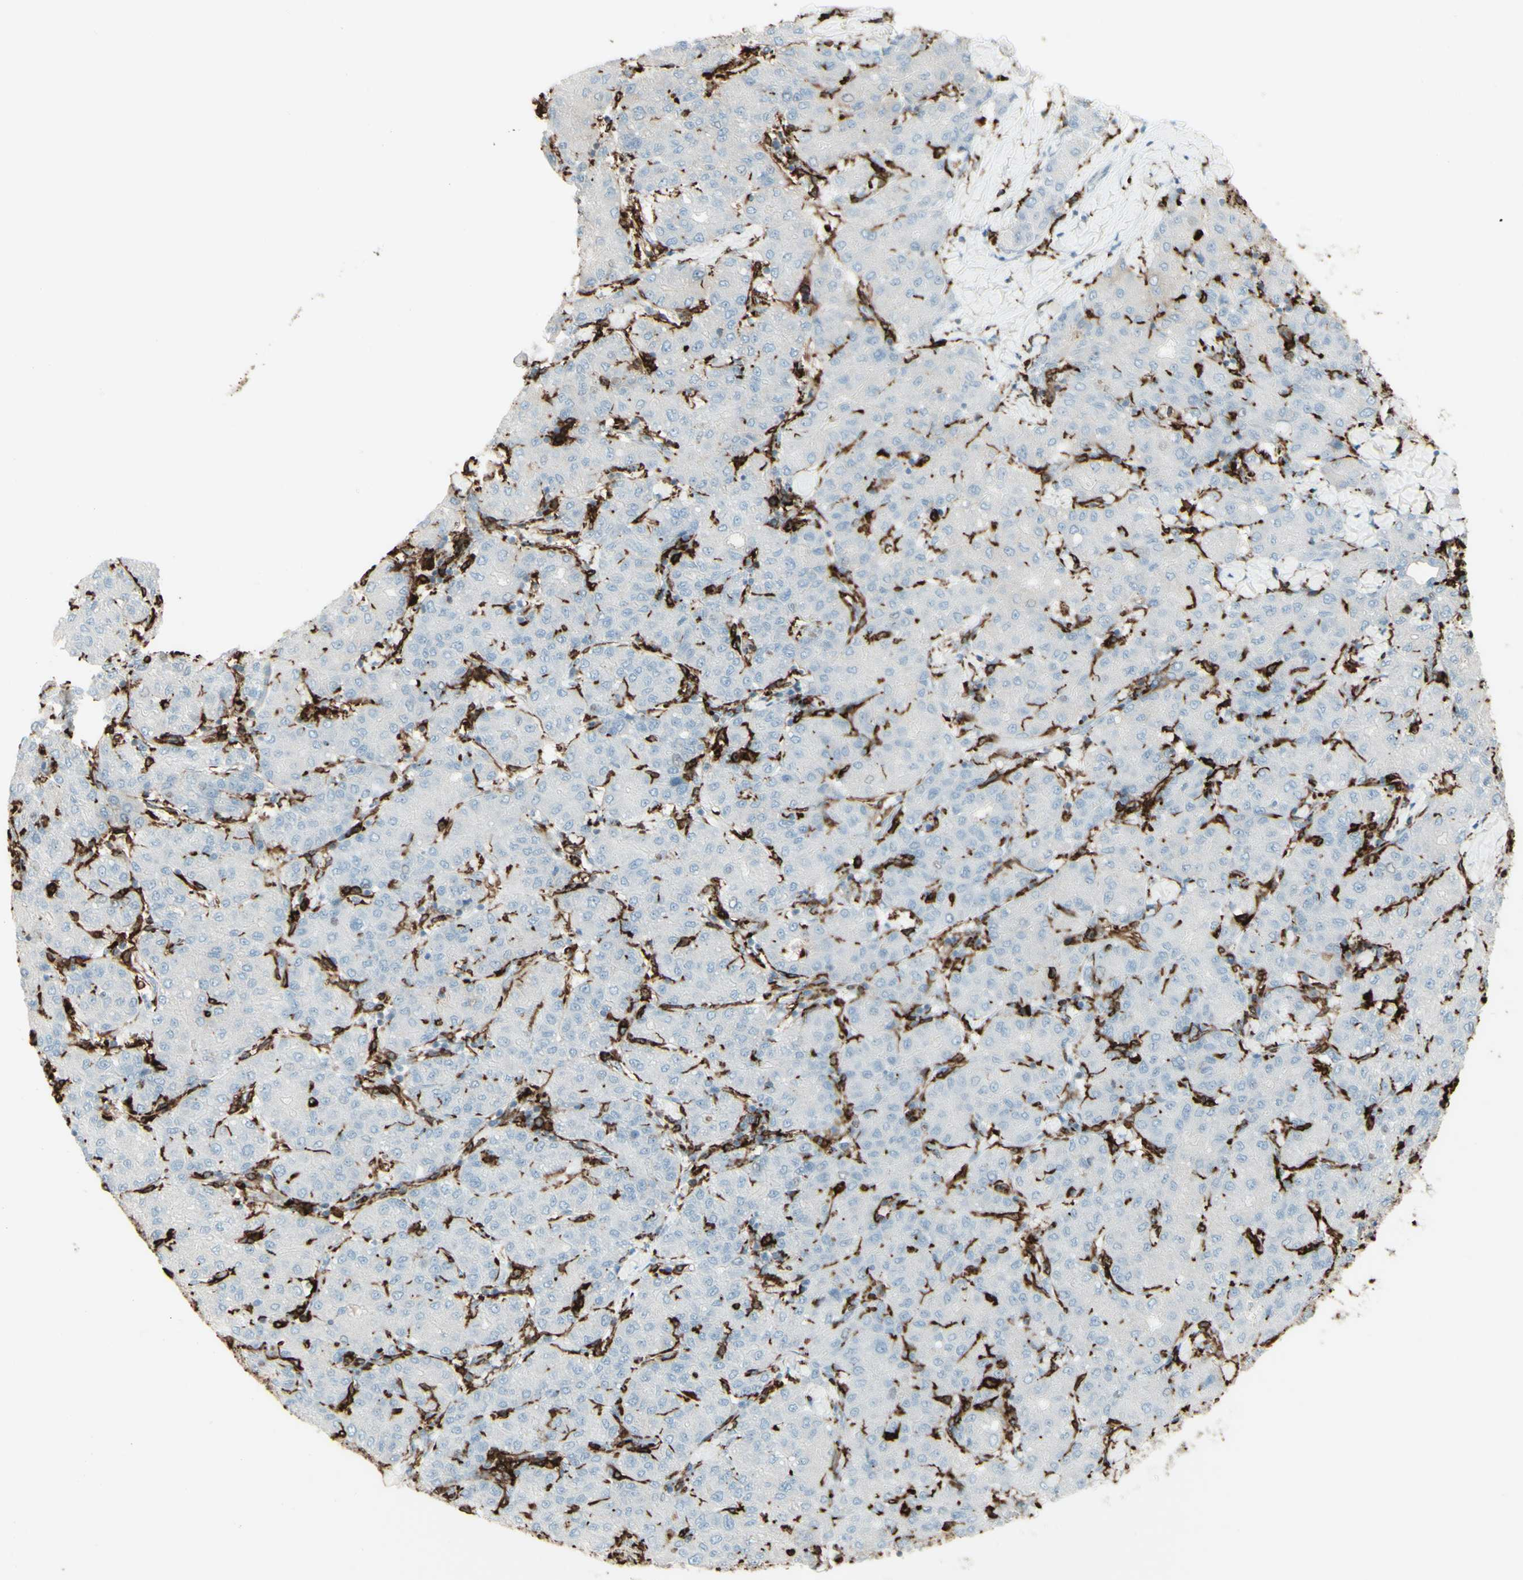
{"staining": {"intensity": "negative", "quantity": "none", "location": "none"}, "tissue": "liver cancer", "cell_type": "Tumor cells", "image_type": "cancer", "snomed": [{"axis": "morphology", "description": "Carcinoma, Hepatocellular, NOS"}, {"axis": "topography", "description": "Liver"}], "caption": "IHC of human hepatocellular carcinoma (liver) reveals no expression in tumor cells. (DAB (3,3'-diaminobenzidine) IHC with hematoxylin counter stain).", "gene": "HLA-DPB1", "patient": {"sex": "male", "age": 65}}